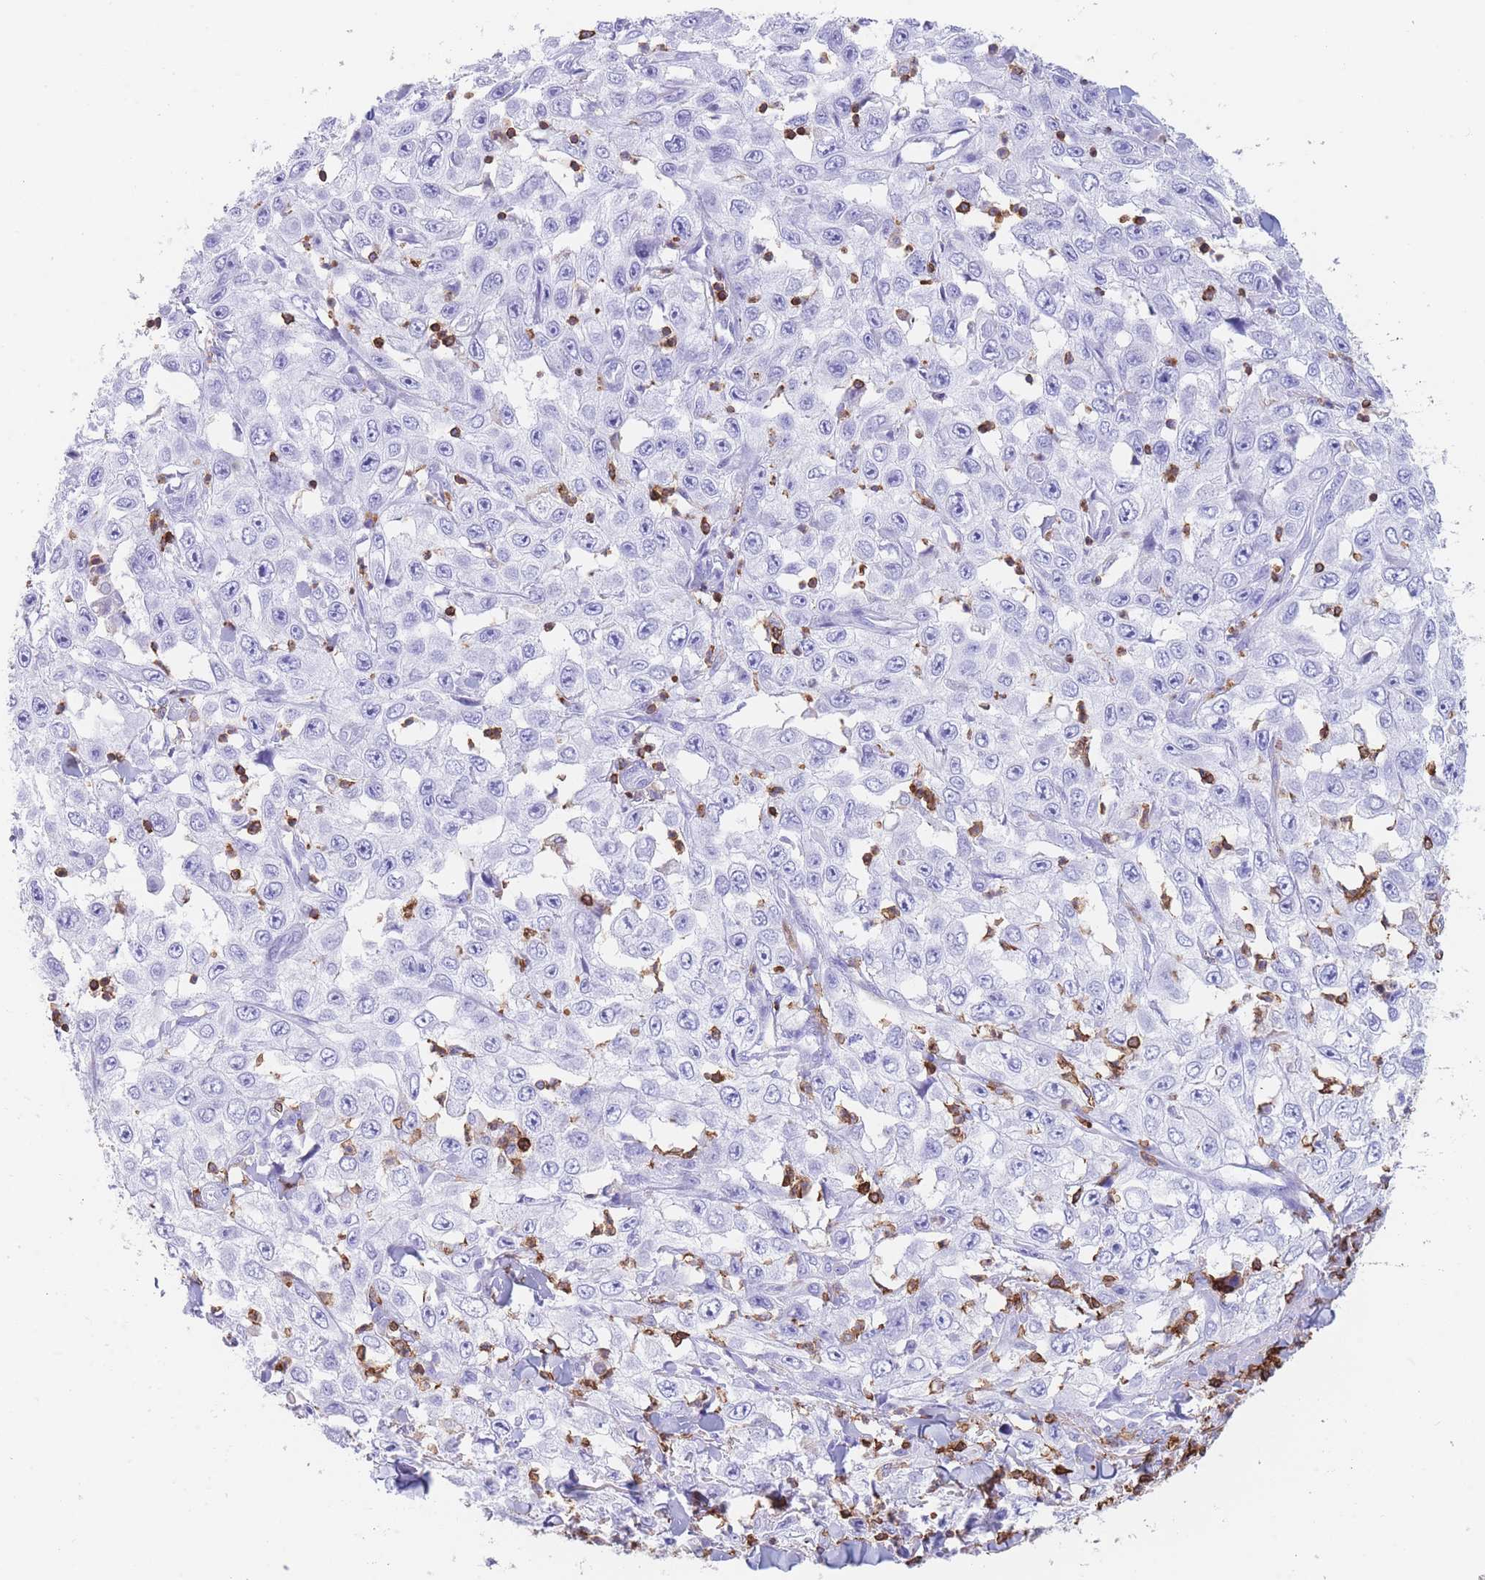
{"staining": {"intensity": "moderate", "quantity": "<25%", "location": "cytoplasmic/membranous"}, "tissue": "skin cancer", "cell_type": "Tumor cells", "image_type": "cancer", "snomed": [{"axis": "morphology", "description": "Squamous cell carcinoma, NOS"}, {"axis": "topography", "description": "Skin"}], "caption": "Protein staining by immunohistochemistry displays moderate cytoplasmic/membranous staining in about <25% of tumor cells in skin squamous cell carcinoma.", "gene": "CORO1A", "patient": {"sex": "male", "age": 82}}